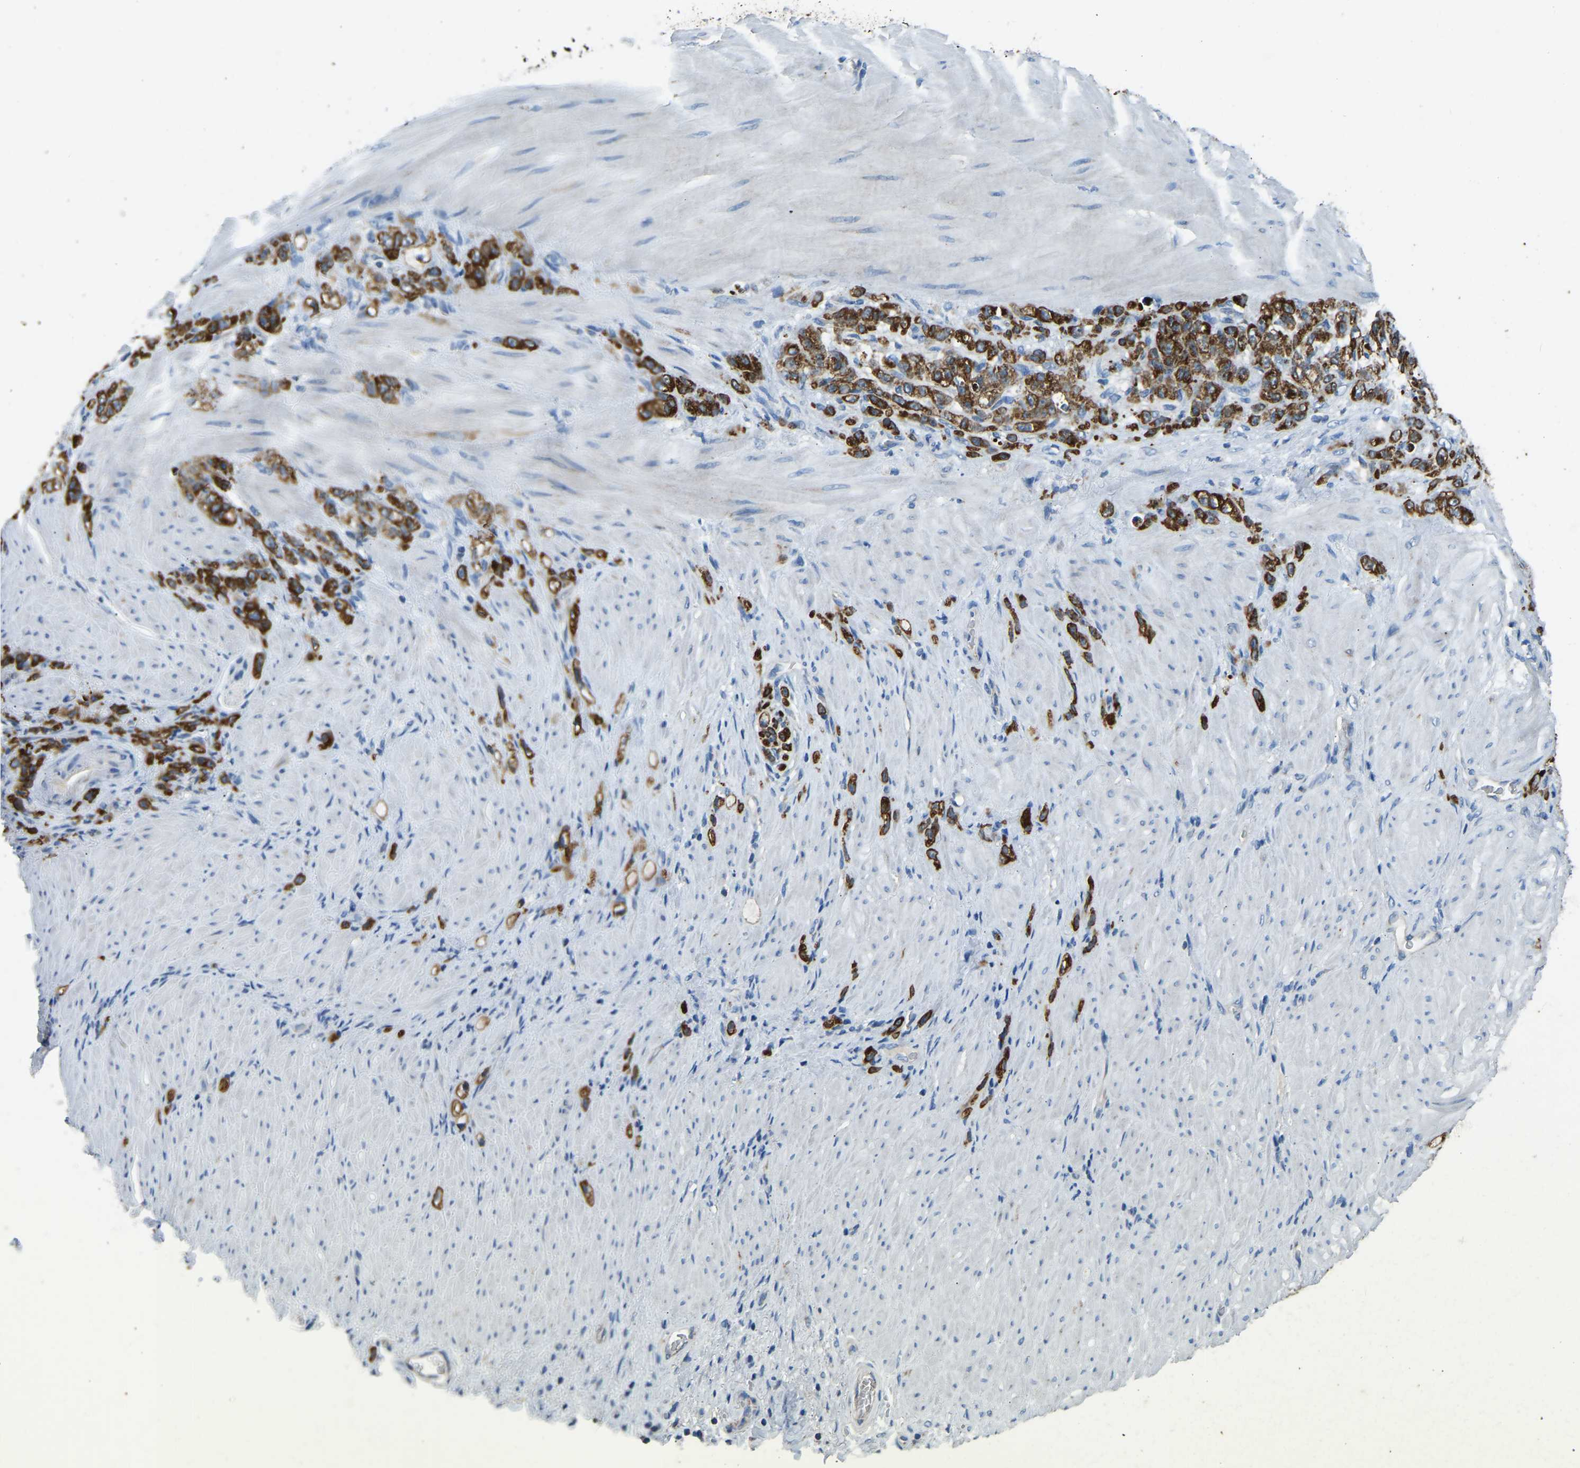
{"staining": {"intensity": "strong", "quantity": ">75%", "location": "cytoplasmic/membranous"}, "tissue": "stomach cancer", "cell_type": "Tumor cells", "image_type": "cancer", "snomed": [{"axis": "morphology", "description": "Normal tissue, NOS"}, {"axis": "morphology", "description": "Adenocarcinoma, NOS"}, {"axis": "topography", "description": "Stomach"}], "caption": "Strong cytoplasmic/membranous positivity for a protein is present in about >75% of tumor cells of stomach cancer (adenocarcinoma) using immunohistochemistry (IHC).", "gene": "ZNF200", "patient": {"sex": "male", "age": 82}}